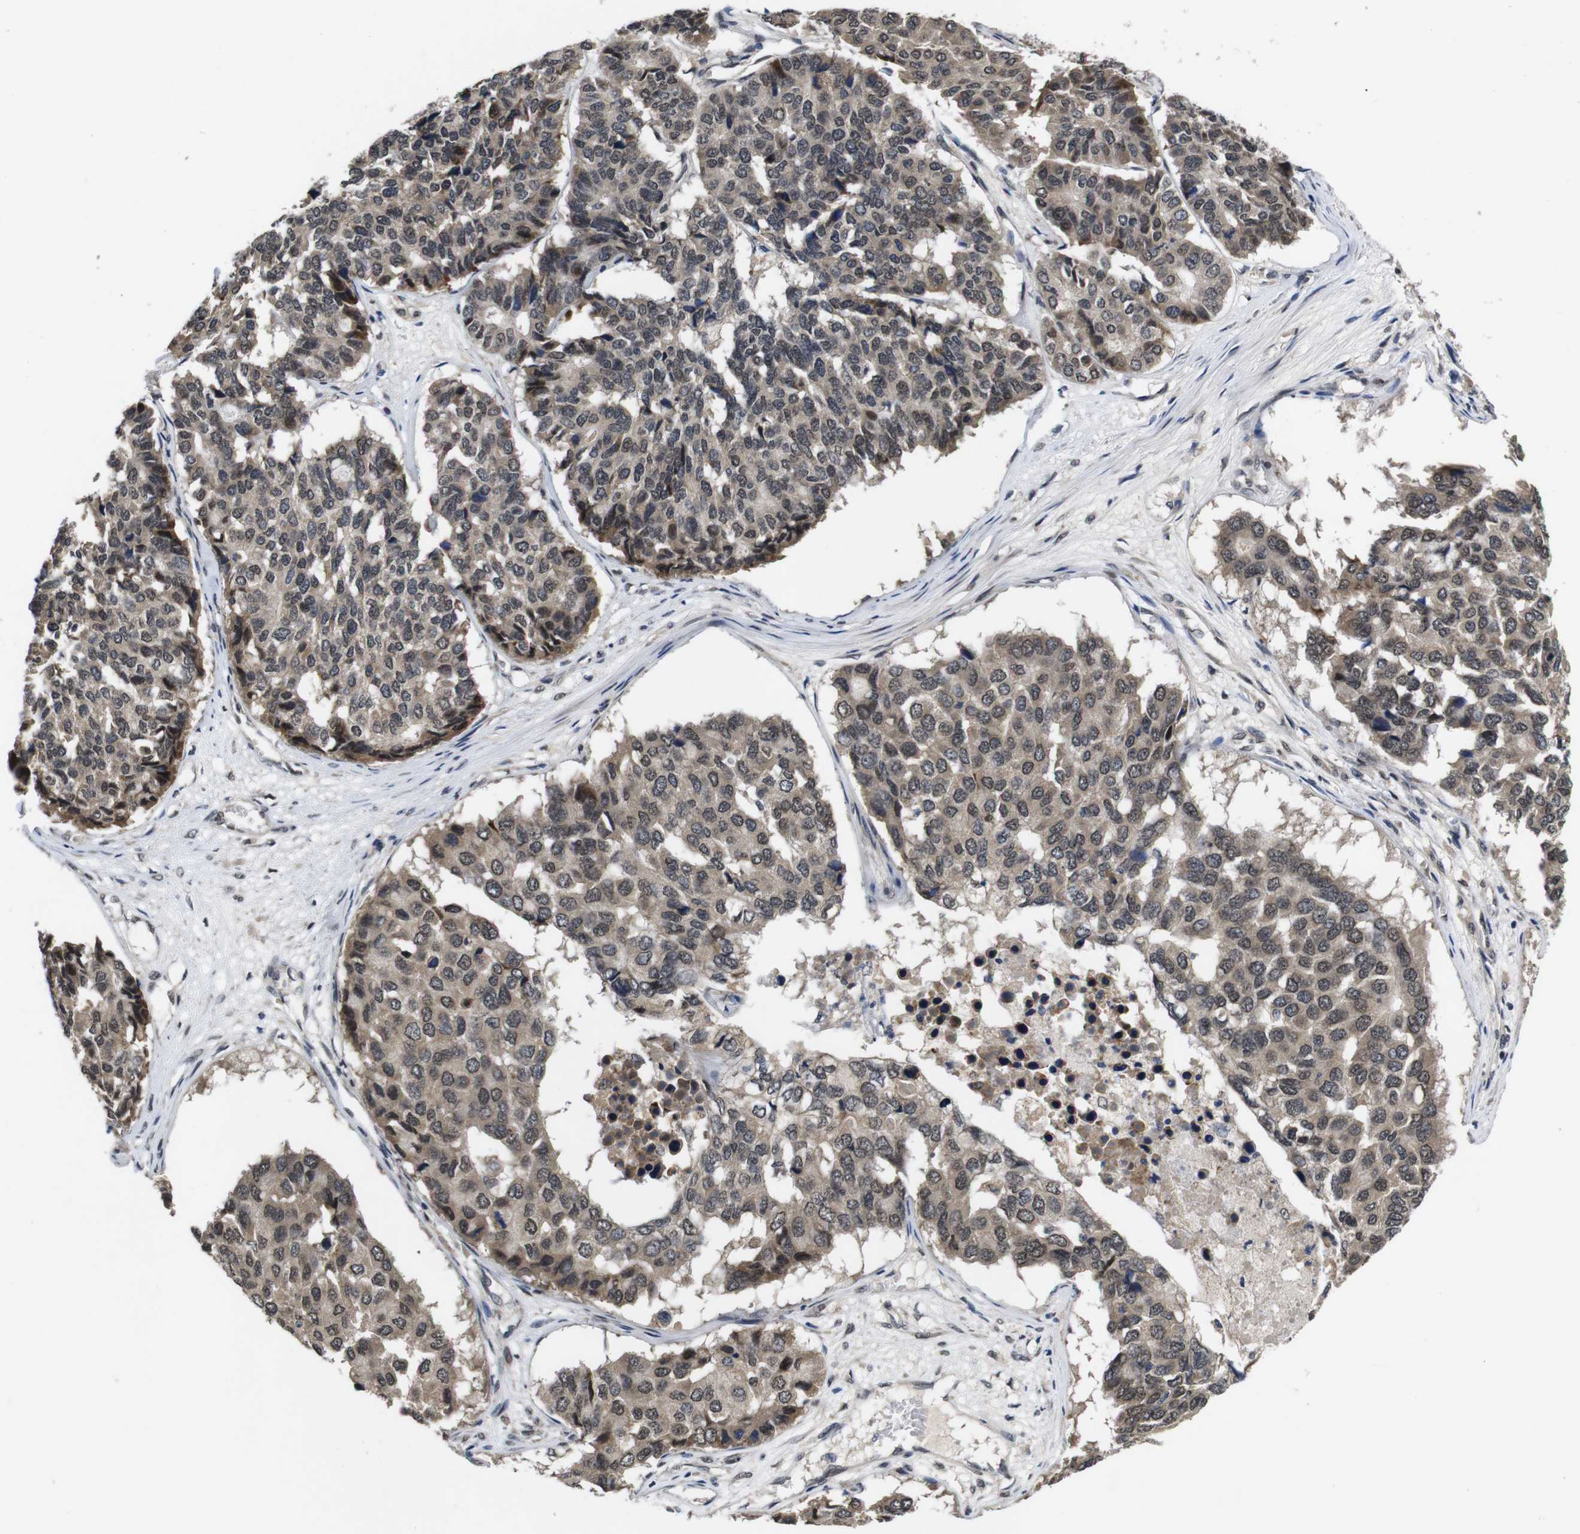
{"staining": {"intensity": "moderate", "quantity": ">75%", "location": "cytoplasmic/membranous,nuclear"}, "tissue": "pancreatic cancer", "cell_type": "Tumor cells", "image_type": "cancer", "snomed": [{"axis": "morphology", "description": "Adenocarcinoma, NOS"}, {"axis": "topography", "description": "Pancreas"}], "caption": "The photomicrograph shows immunohistochemical staining of pancreatic adenocarcinoma. There is moderate cytoplasmic/membranous and nuclear staining is present in about >75% of tumor cells.", "gene": "ZBTB46", "patient": {"sex": "male", "age": 50}}